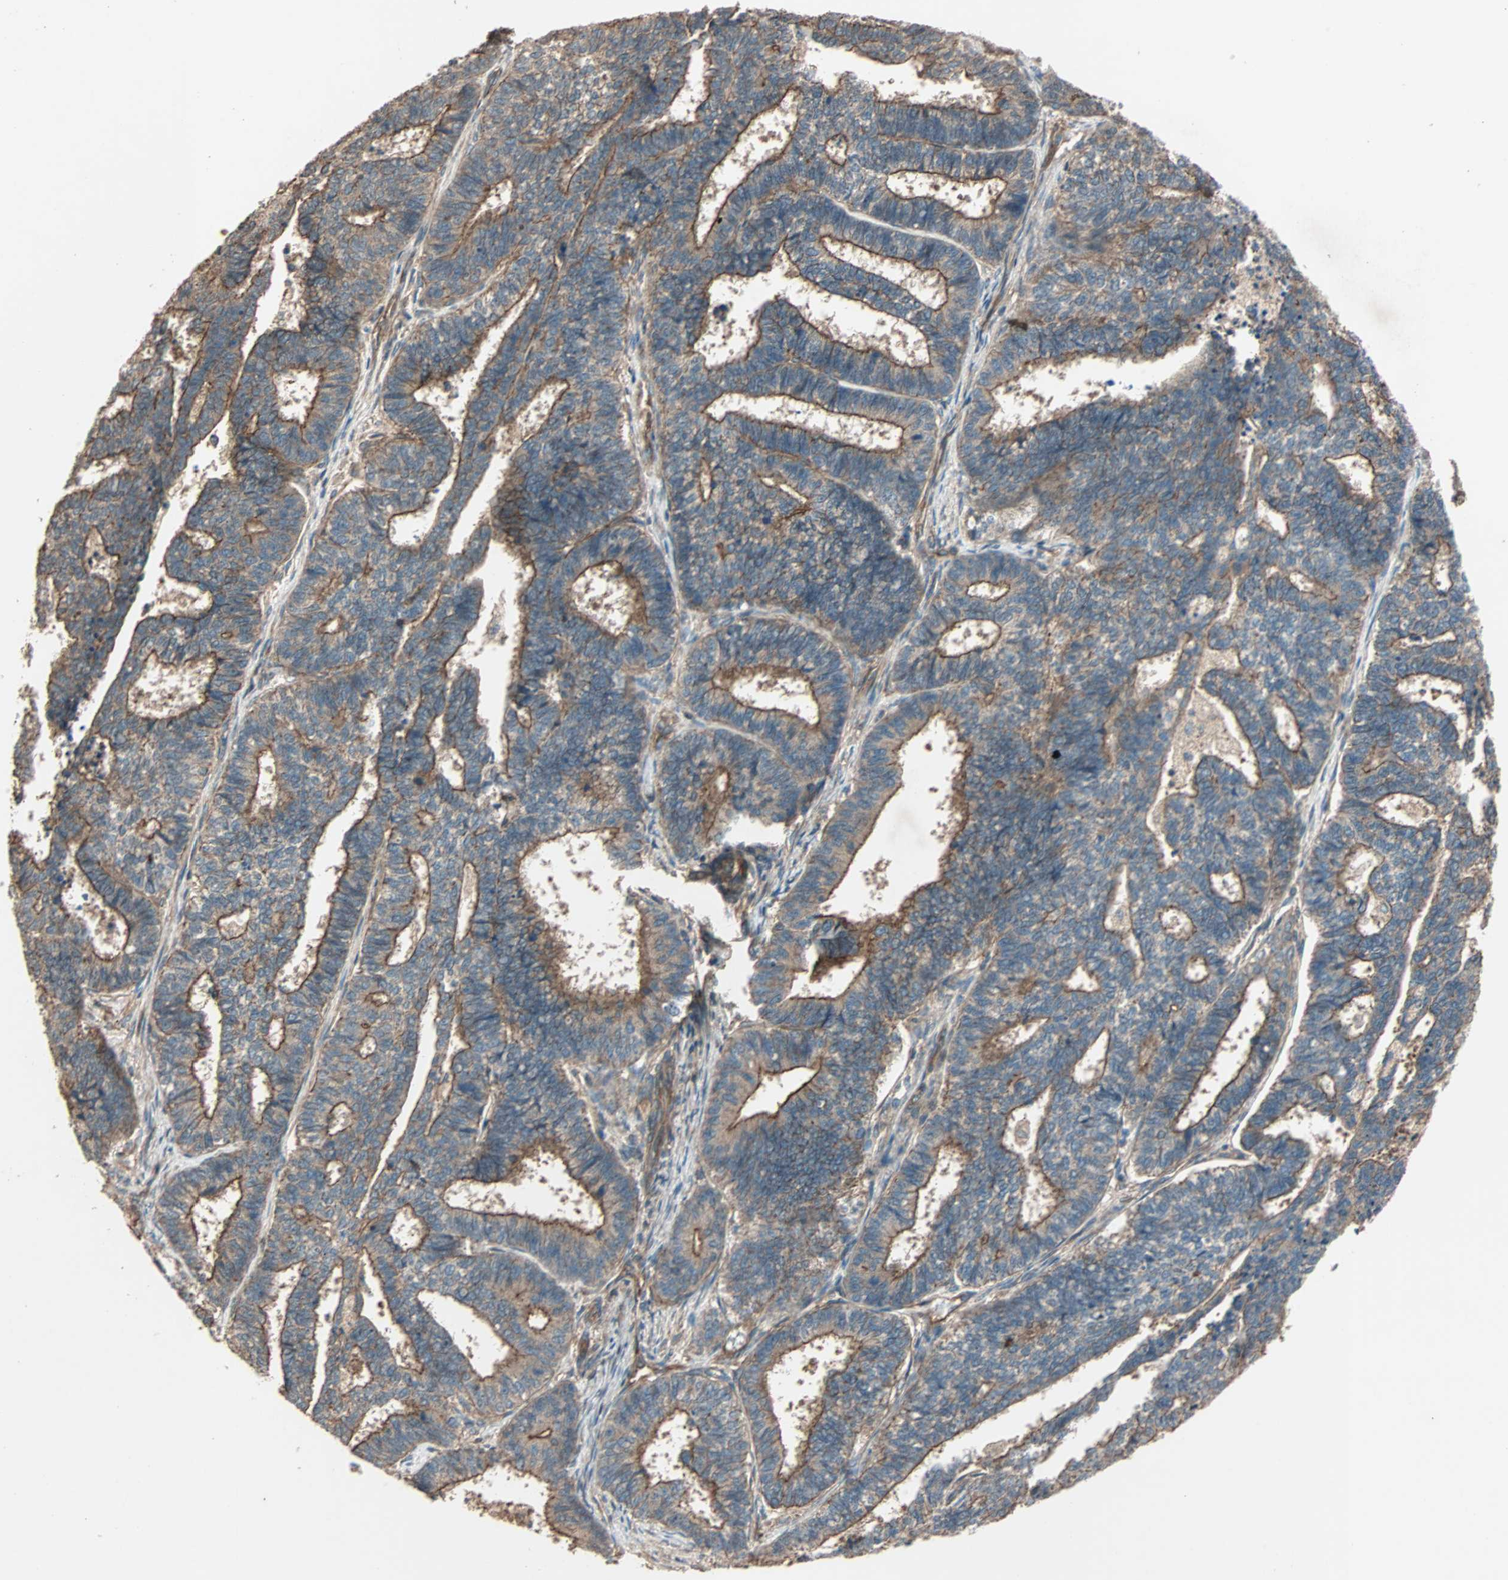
{"staining": {"intensity": "moderate", "quantity": ">75%", "location": "cytoplasmic/membranous"}, "tissue": "endometrial cancer", "cell_type": "Tumor cells", "image_type": "cancer", "snomed": [{"axis": "morphology", "description": "Adenocarcinoma, NOS"}, {"axis": "topography", "description": "Endometrium"}], "caption": "Protein expression by immunohistochemistry shows moderate cytoplasmic/membranous staining in about >75% of tumor cells in adenocarcinoma (endometrial). (brown staining indicates protein expression, while blue staining denotes nuclei).", "gene": "GCK", "patient": {"sex": "female", "age": 70}}